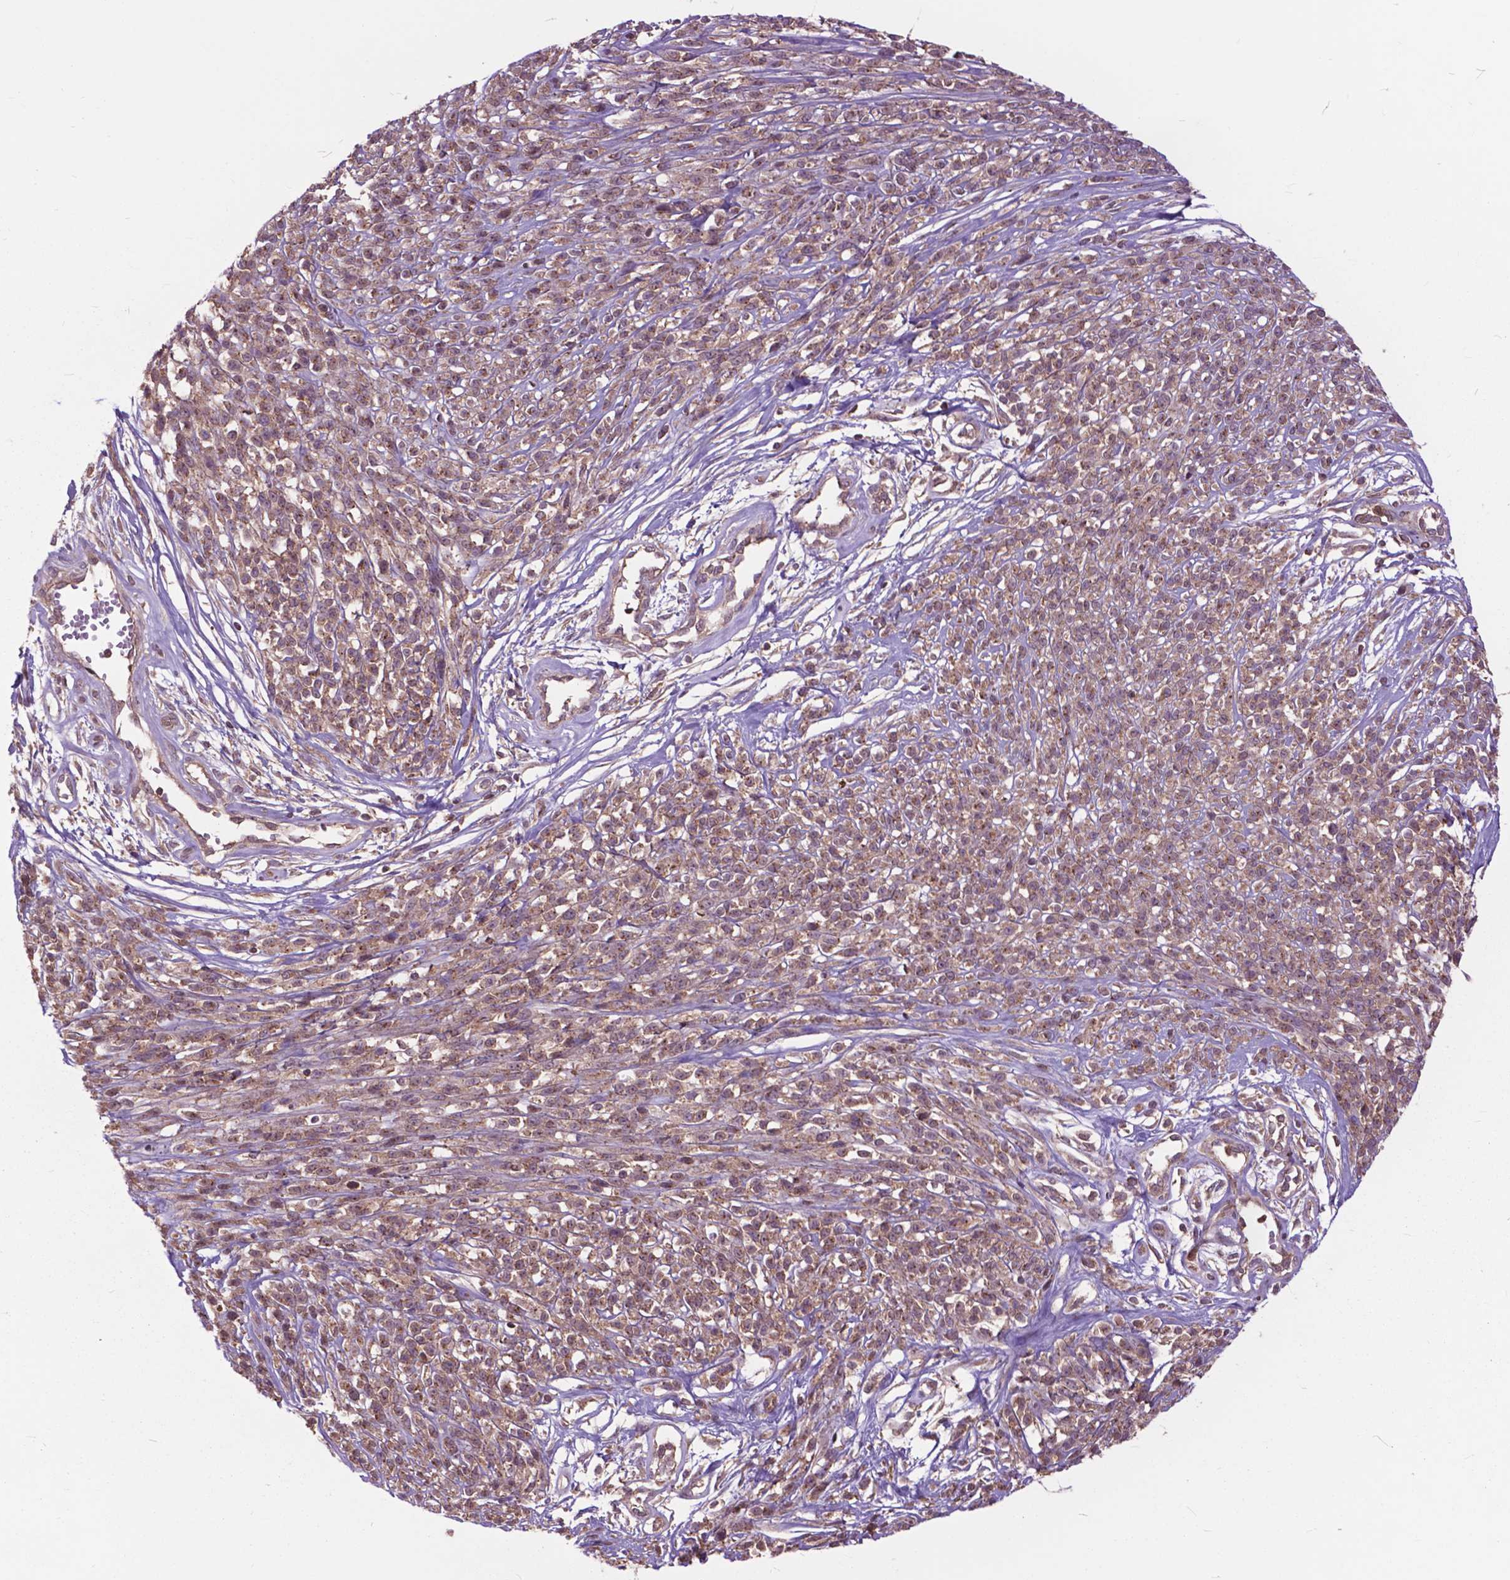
{"staining": {"intensity": "negative", "quantity": "none", "location": "none"}, "tissue": "melanoma", "cell_type": "Tumor cells", "image_type": "cancer", "snomed": [{"axis": "morphology", "description": "Malignant melanoma, NOS"}, {"axis": "topography", "description": "Skin"}, {"axis": "topography", "description": "Skin of trunk"}], "caption": "High magnification brightfield microscopy of melanoma stained with DAB (3,3'-diaminobenzidine) (brown) and counterstained with hematoxylin (blue): tumor cells show no significant expression. (Immunohistochemistry, brightfield microscopy, high magnification).", "gene": "ARAF", "patient": {"sex": "male", "age": 74}}